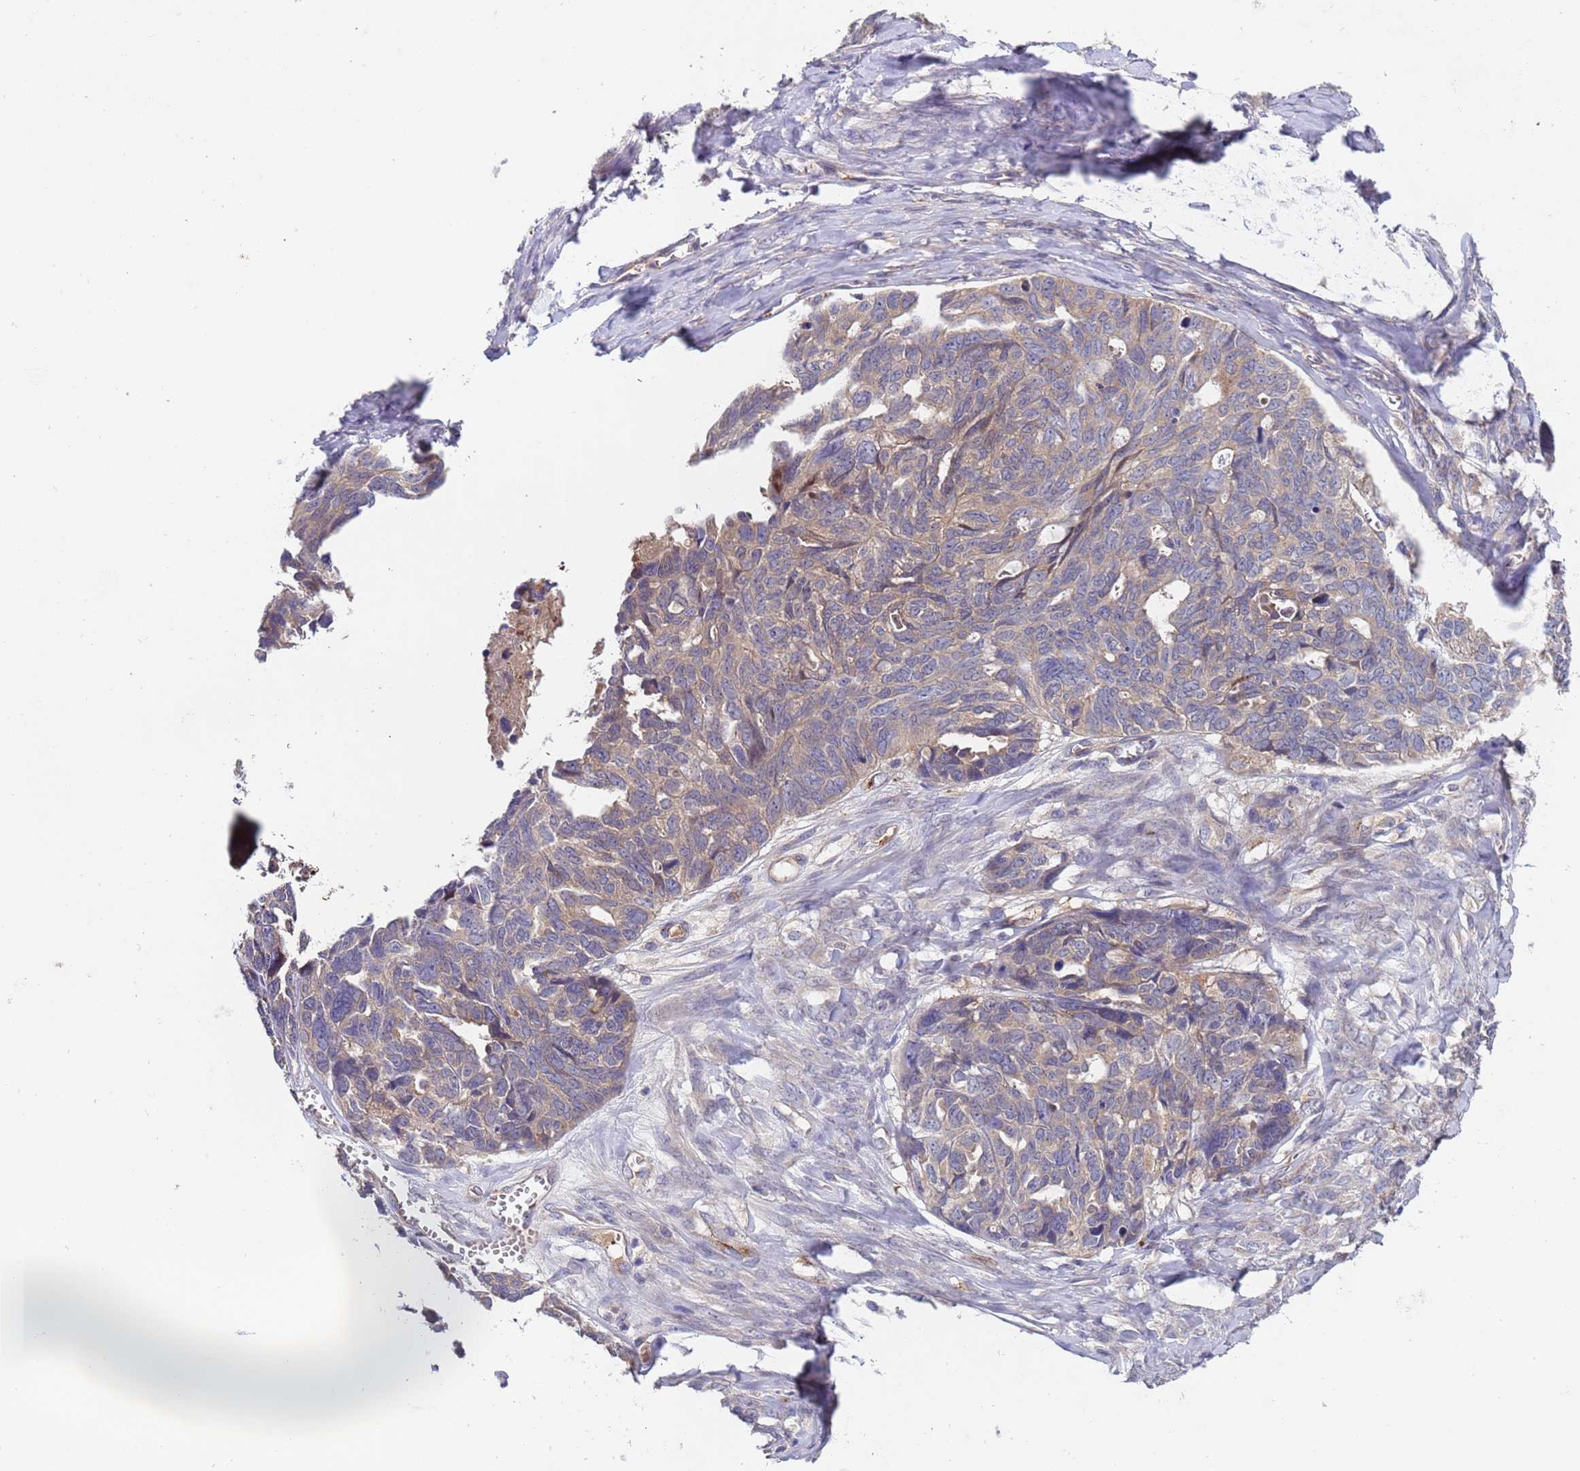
{"staining": {"intensity": "weak", "quantity": "25%-75%", "location": "cytoplasmic/membranous"}, "tissue": "ovarian cancer", "cell_type": "Tumor cells", "image_type": "cancer", "snomed": [{"axis": "morphology", "description": "Cystadenocarcinoma, serous, NOS"}, {"axis": "topography", "description": "Ovary"}], "caption": "Protein expression analysis of human serous cystadenocarcinoma (ovarian) reveals weak cytoplasmic/membranous positivity in approximately 25%-75% of tumor cells.", "gene": "ZNF248", "patient": {"sex": "female", "age": 79}}